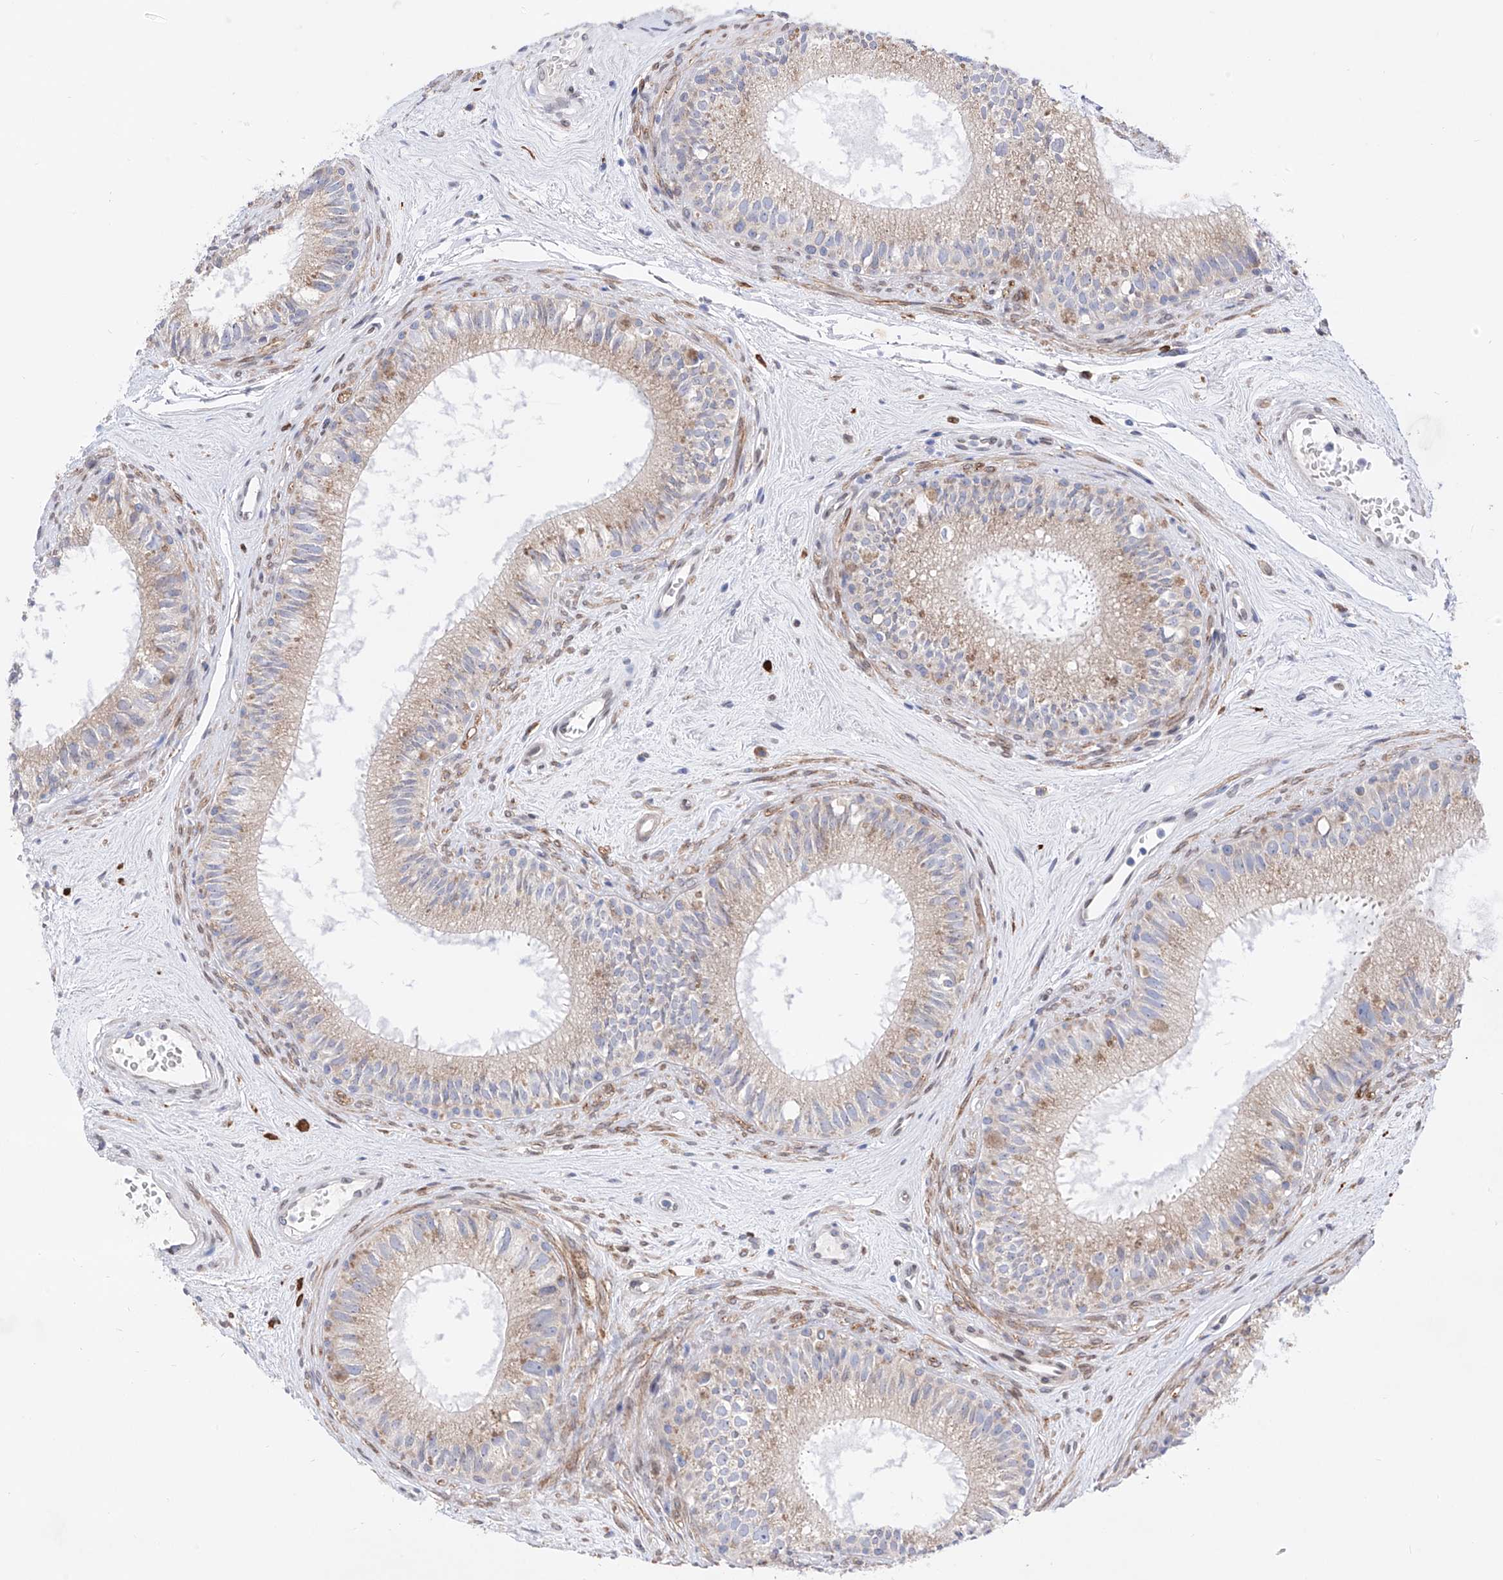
{"staining": {"intensity": "weak", "quantity": ">75%", "location": "cytoplasmic/membranous"}, "tissue": "epididymis", "cell_type": "Glandular cells", "image_type": "normal", "snomed": [{"axis": "morphology", "description": "Normal tissue, NOS"}, {"axis": "topography", "description": "Epididymis"}], "caption": "Epididymis stained with a brown dye exhibits weak cytoplasmic/membranous positive staining in approximately >75% of glandular cells.", "gene": "LCLAT1", "patient": {"sex": "male", "age": 71}}